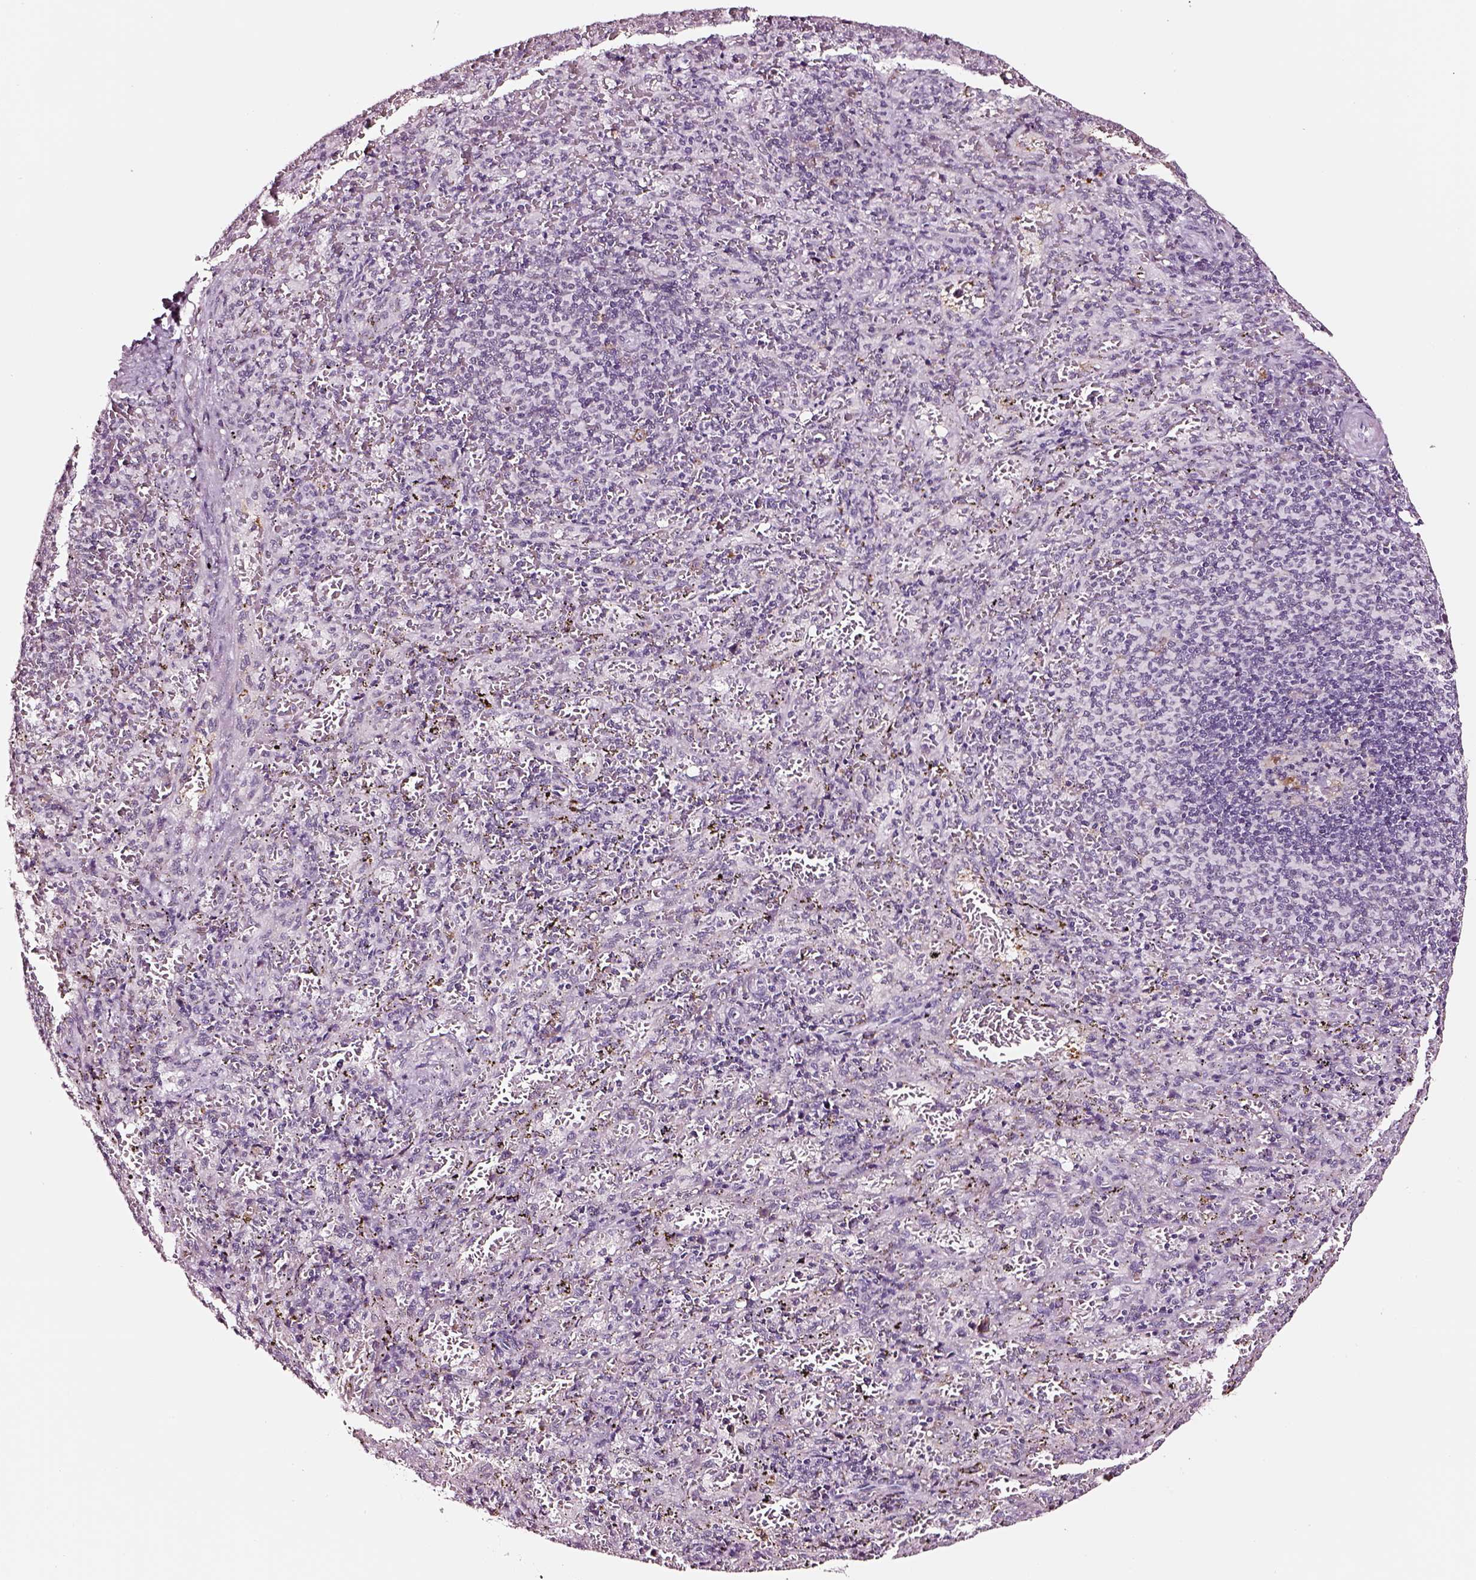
{"staining": {"intensity": "negative", "quantity": "none", "location": "none"}, "tissue": "spleen", "cell_type": "Cells in red pulp", "image_type": "normal", "snomed": [{"axis": "morphology", "description": "Normal tissue, NOS"}, {"axis": "topography", "description": "Spleen"}], "caption": "Spleen stained for a protein using IHC shows no positivity cells in red pulp.", "gene": "TF", "patient": {"sex": "male", "age": 57}}